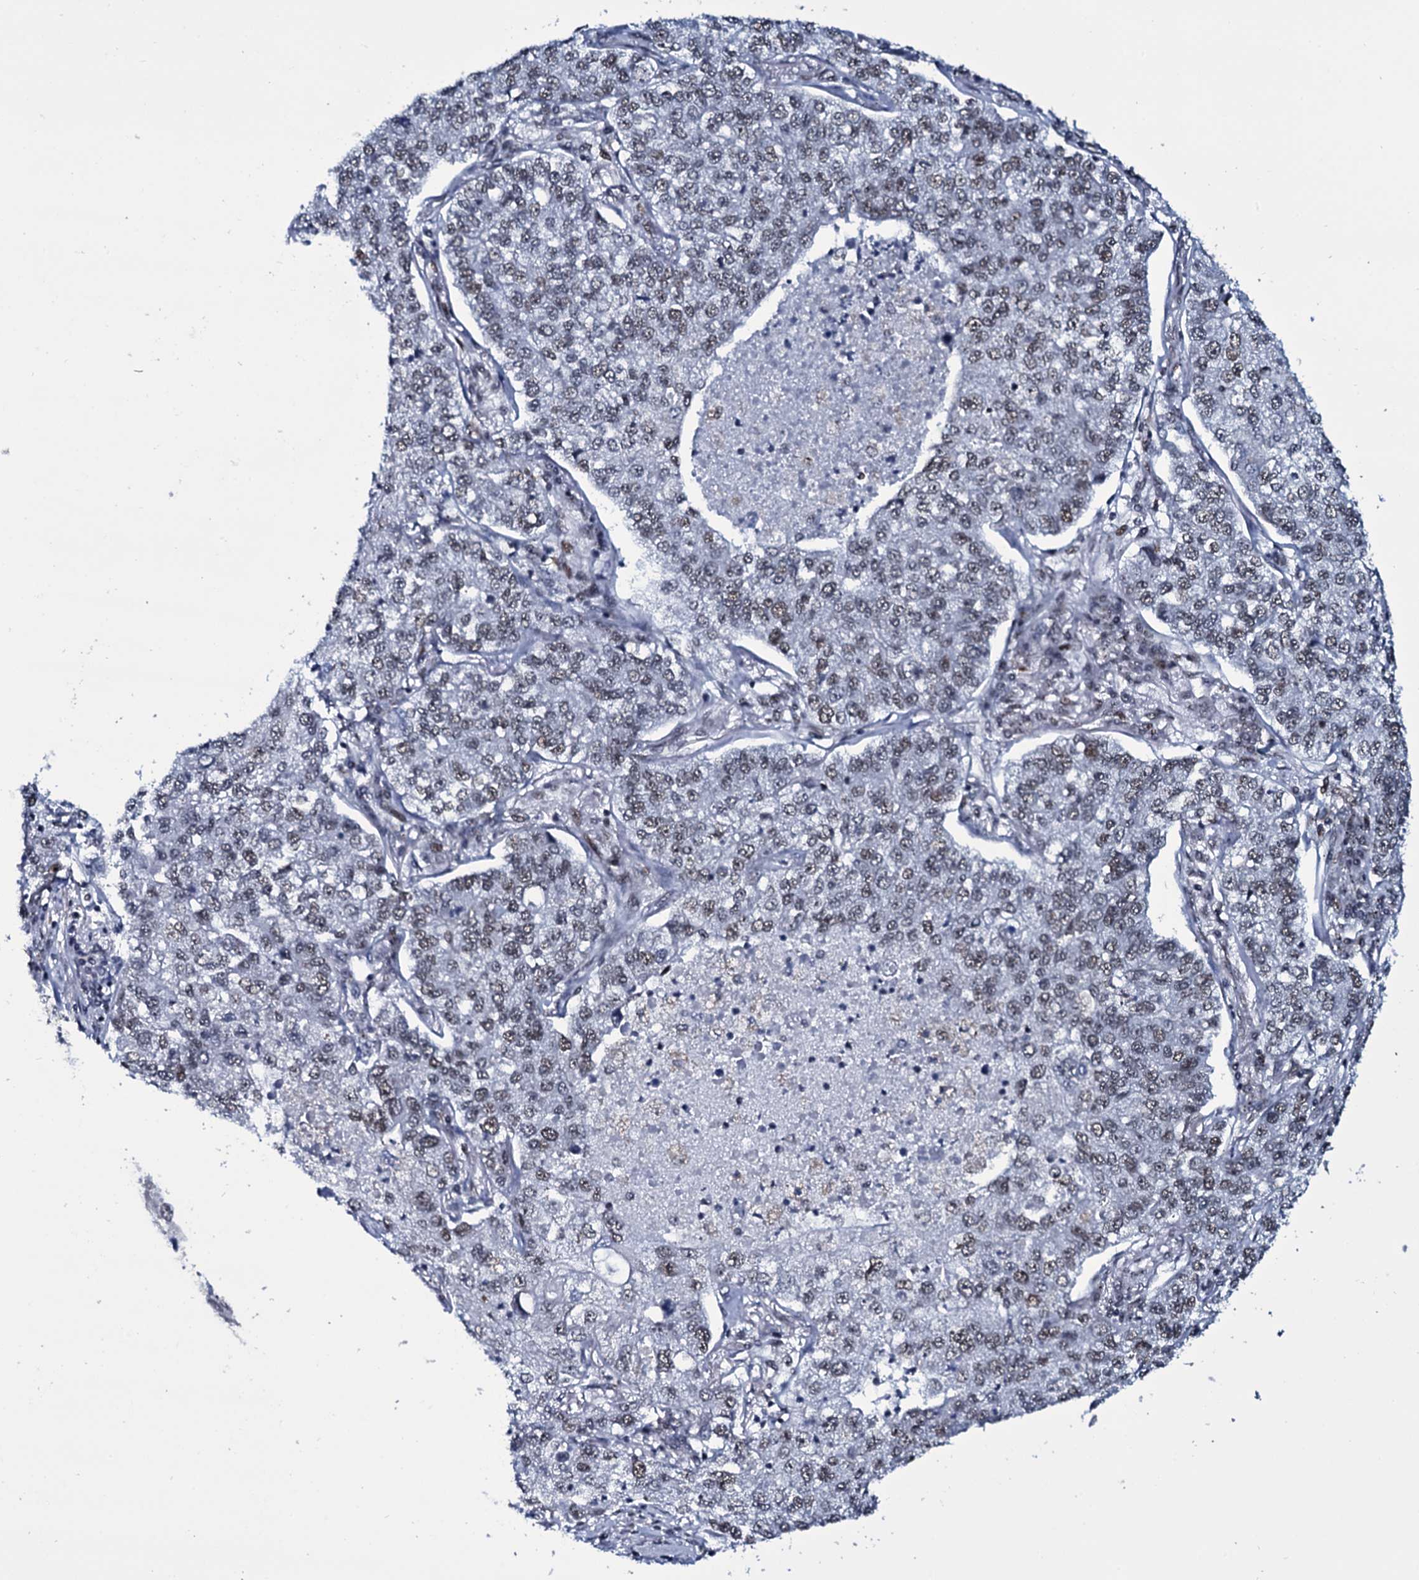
{"staining": {"intensity": "weak", "quantity": "25%-75%", "location": "nuclear"}, "tissue": "lung cancer", "cell_type": "Tumor cells", "image_type": "cancer", "snomed": [{"axis": "morphology", "description": "Adenocarcinoma, NOS"}, {"axis": "topography", "description": "Lung"}], "caption": "IHC (DAB (3,3'-diaminobenzidine)) staining of human adenocarcinoma (lung) reveals weak nuclear protein positivity in approximately 25%-75% of tumor cells. Nuclei are stained in blue.", "gene": "ZMIZ2", "patient": {"sex": "male", "age": 49}}